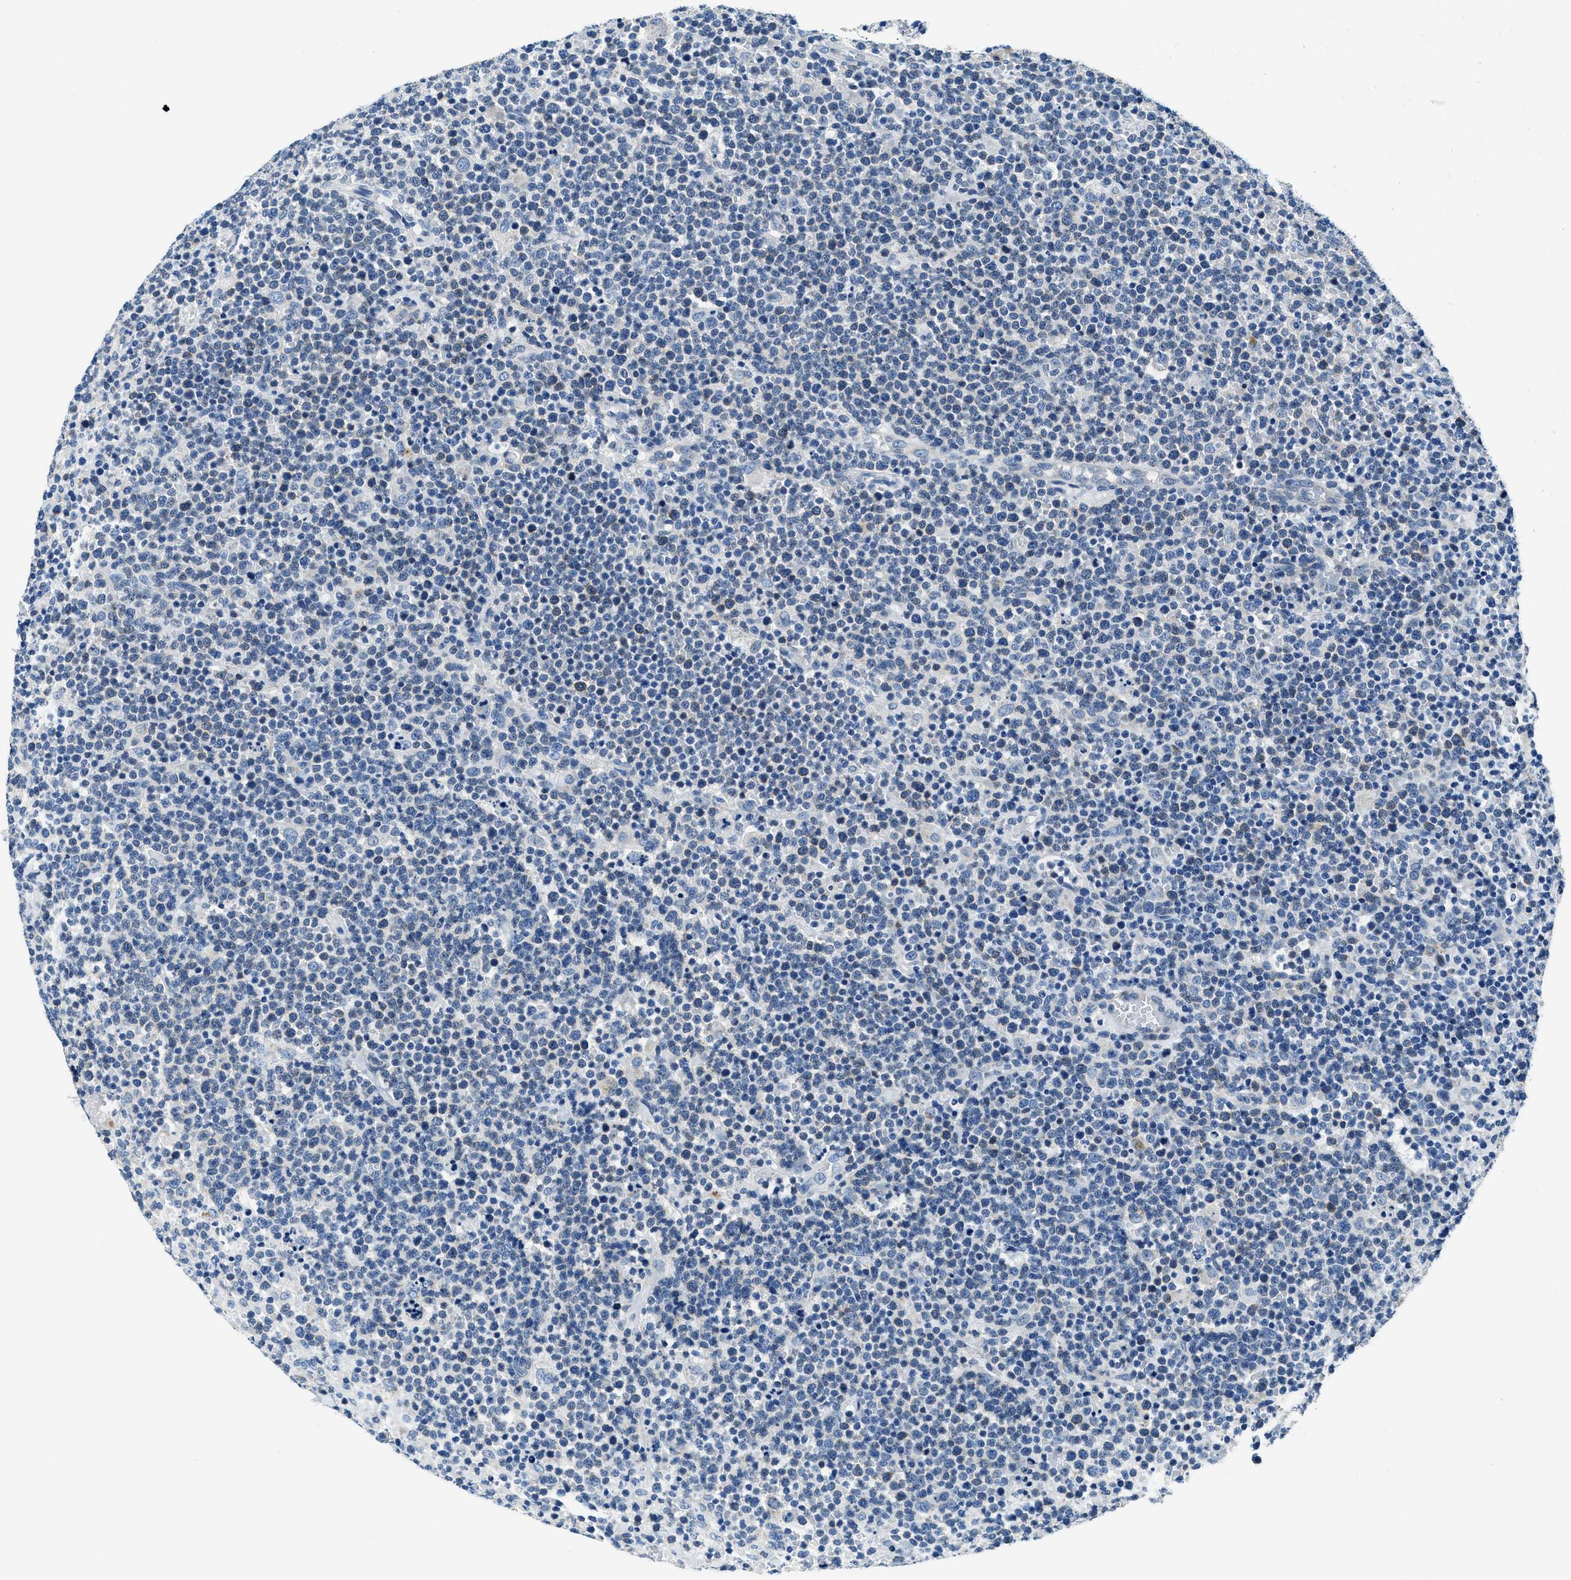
{"staining": {"intensity": "negative", "quantity": "none", "location": "none"}, "tissue": "lymphoma", "cell_type": "Tumor cells", "image_type": "cancer", "snomed": [{"axis": "morphology", "description": "Malignant lymphoma, non-Hodgkin's type, High grade"}, {"axis": "topography", "description": "Lymph node"}], "caption": "There is no significant positivity in tumor cells of lymphoma. The staining is performed using DAB (3,3'-diaminobenzidine) brown chromogen with nuclei counter-stained in using hematoxylin.", "gene": "UBAC2", "patient": {"sex": "male", "age": 61}}